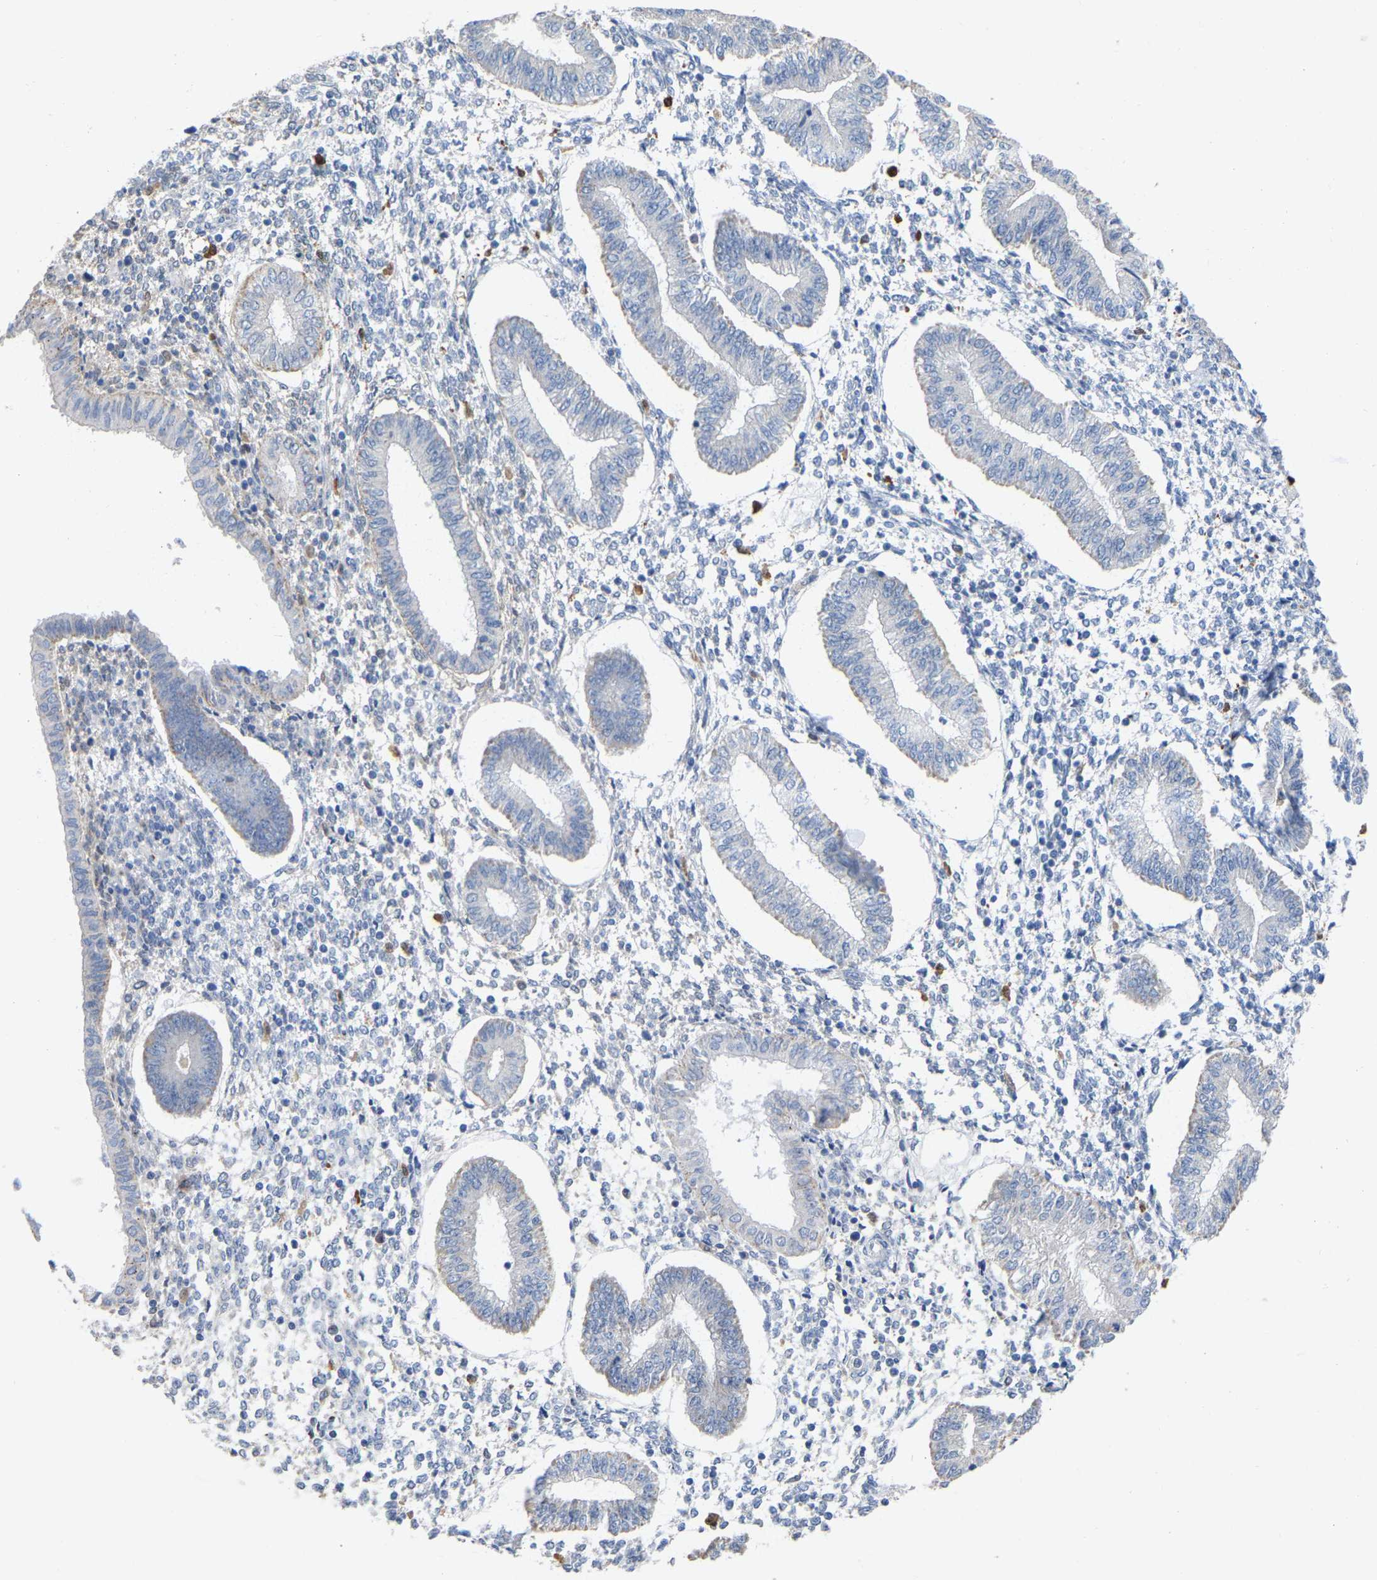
{"staining": {"intensity": "negative", "quantity": "none", "location": "none"}, "tissue": "endometrium", "cell_type": "Cells in endometrial stroma", "image_type": "normal", "snomed": [{"axis": "morphology", "description": "Normal tissue, NOS"}, {"axis": "topography", "description": "Endometrium"}], "caption": "Histopathology image shows no significant protein expression in cells in endometrial stroma of benign endometrium. The staining was performed using DAB to visualize the protein expression in brown, while the nuclei were stained in blue with hematoxylin (Magnification: 20x).", "gene": "ULBP2", "patient": {"sex": "female", "age": 50}}